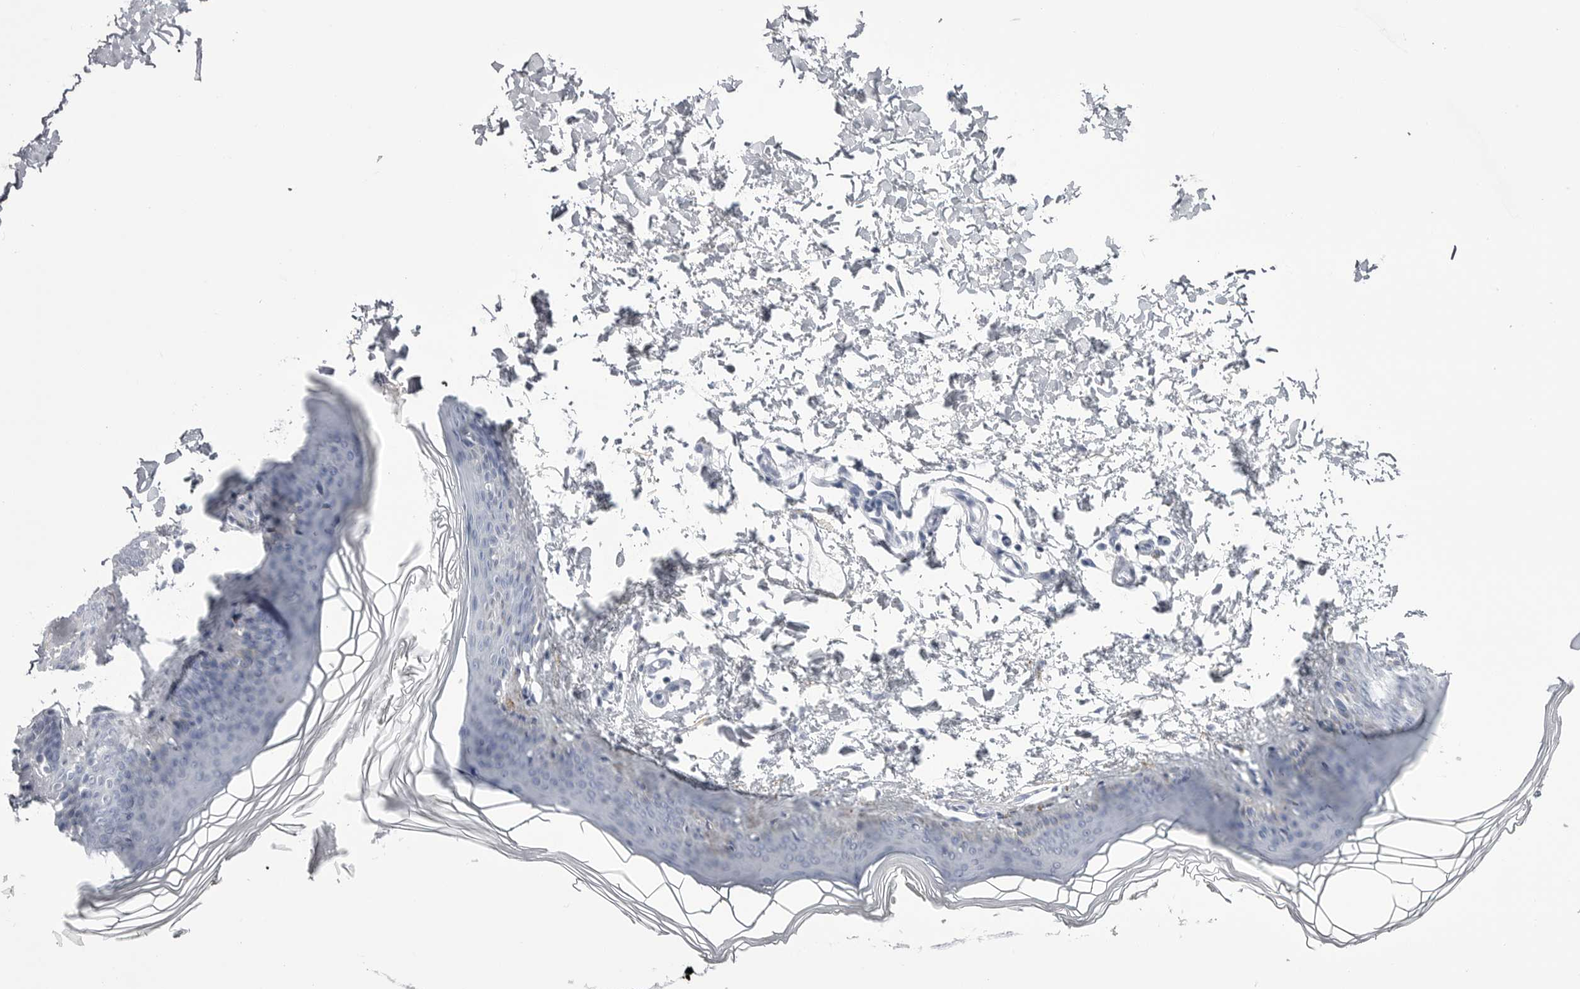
{"staining": {"intensity": "moderate", "quantity": ">75%", "location": "cytoplasmic/membranous"}, "tissue": "skin", "cell_type": "Fibroblasts", "image_type": "normal", "snomed": [{"axis": "morphology", "description": "Normal tissue, NOS"}, {"axis": "topography", "description": "Skin"}], "caption": "Benign skin shows moderate cytoplasmic/membranous positivity in approximately >75% of fibroblasts.", "gene": "COL26A1", "patient": {"sex": "female", "age": 27}}